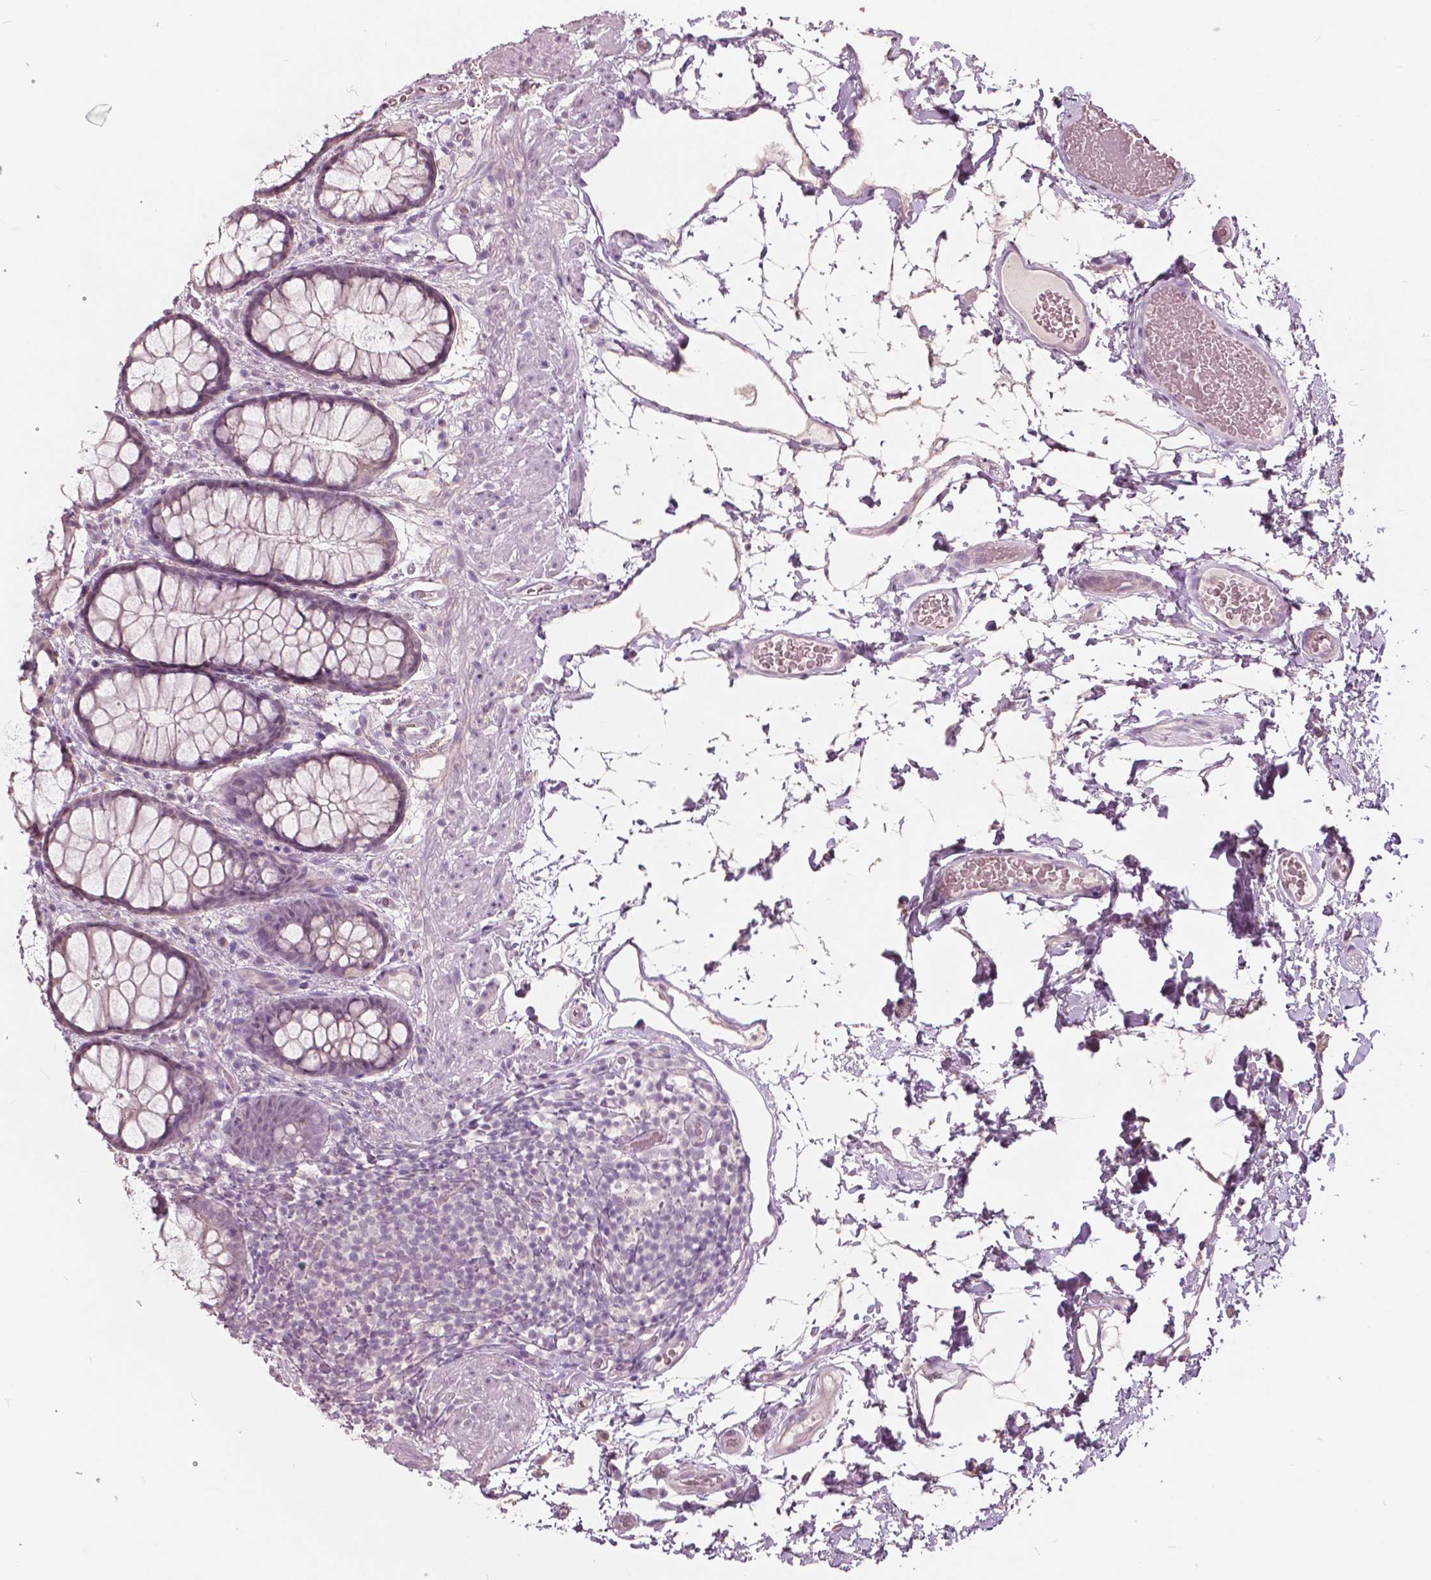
{"staining": {"intensity": "negative", "quantity": "none", "location": "none"}, "tissue": "rectum", "cell_type": "Glandular cells", "image_type": "normal", "snomed": [{"axis": "morphology", "description": "Normal tissue, NOS"}, {"axis": "topography", "description": "Rectum"}], "caption": "Immunohistochemistry photomicrograph of unremarkable rectum: rectum stained with DAB (3,3'-diaminobenzidine) displays no significant protein positivity in glandular cells.", "gene": "NANOG", "patient": {"sex": "female", "age": 62}}